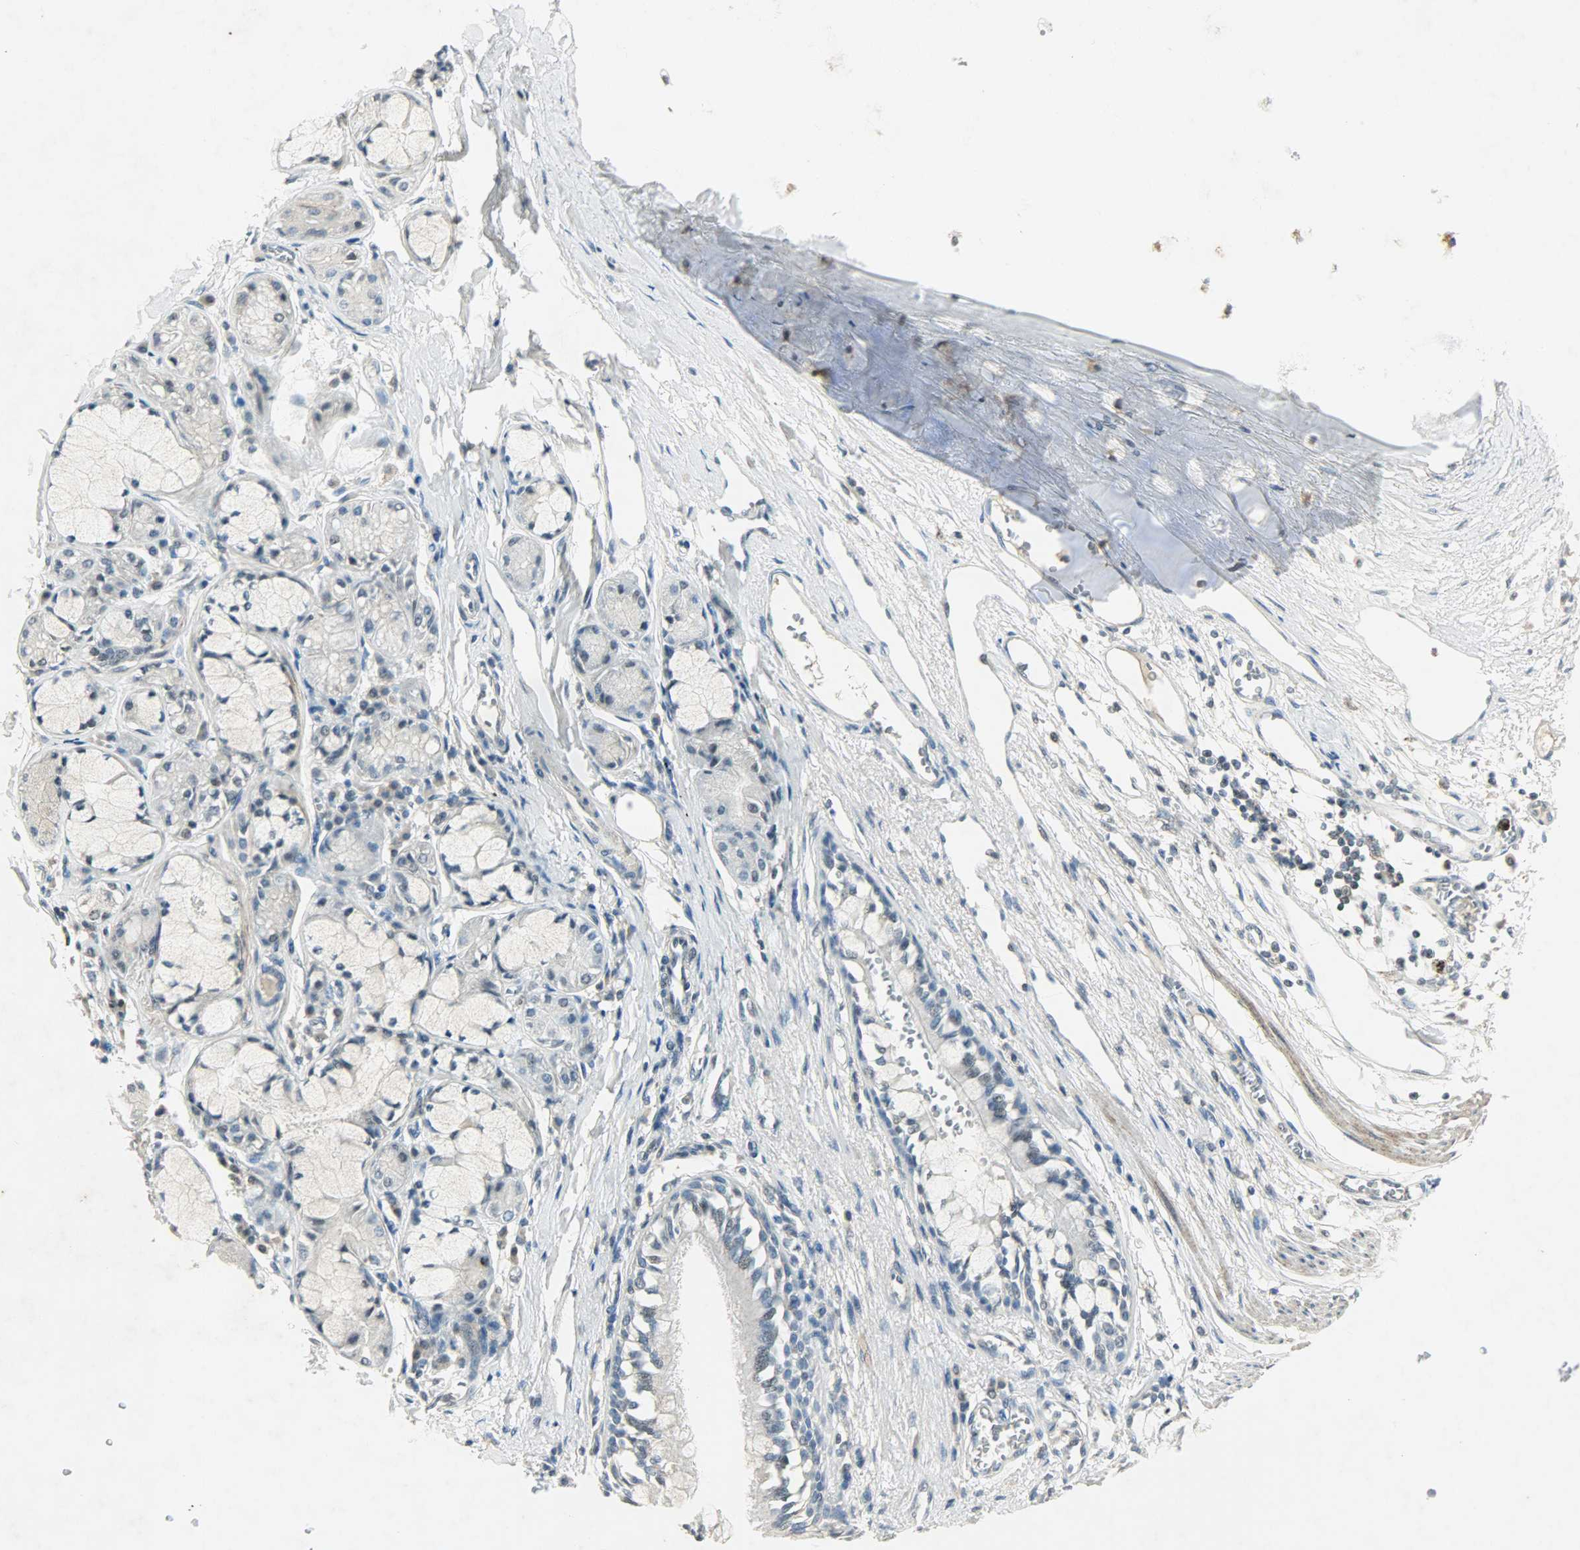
{"staining": {"intensity": "weak", "quantity": "25%-75%", "location": "nuclear"}, "tissue": "bronchus", "cell_type": "Respiratory epithelial cells", "image_type": "normal", "snomed": [{"axis": "morphology", "description": "Normal tissue, NOS"}, {"axis": "topography", "description": "Bronchus"}, {"axis": "topography", "description": "Lung"}], "caption": "Protein expression analysis of benign human bronchus reveals weak nuclear positivity in approximately 25%-75% of respiratory epithelial cells. The staining is performed using DAB brown chromogen to label protein expression. The nuclei are counter-stained blue using hematoxylin.", "gene": "AURKB", "patient": {"sex": "female", "age": 56}}